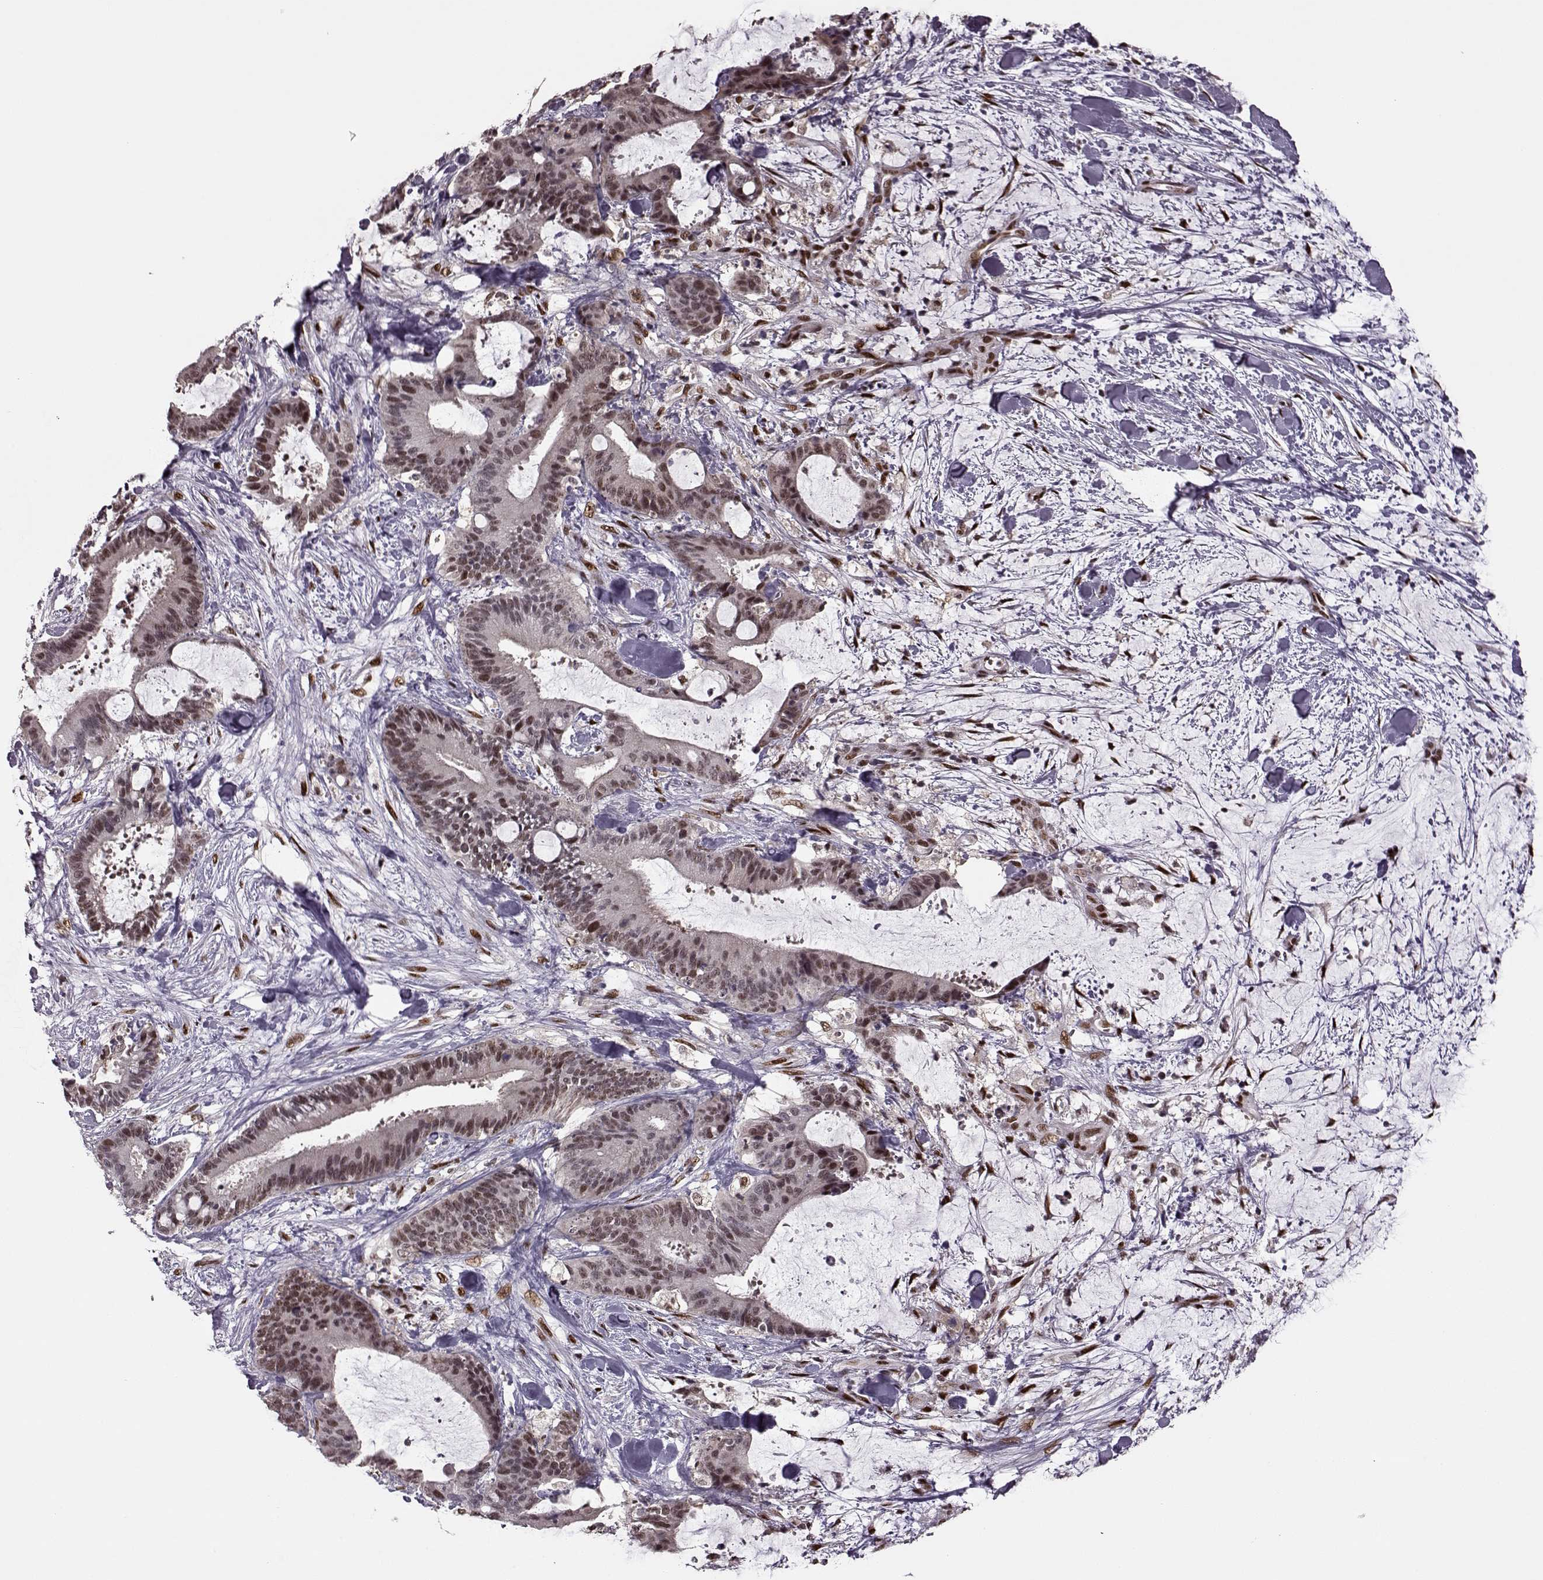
{"staining": {"intensity": "moderate", "quantity": "25%-75%", "location": "nuclear"}, "tissue": "liver cancer", "cell_type": "Tumor cells", "image_type": "cancer", "snomed": [{"axis": "morphology", "description": "Cholangiocarcinoma"}, {"axis": "topography", "description": "Liver"}], "caption": "The histopathology image reveals immunohistochemical staining of liver cancer (cholangiocarcinoma). There is moderate nuclear staining is identified in about 25%-75% of tumor cells. The staining was performed using DAB to visualize the protein expression in brown, while the nuclei were stained in blue with hematoxylin (Magnification: 20x).", "gene": "FTO", "patient": {"sex": "female", "age": 73}}